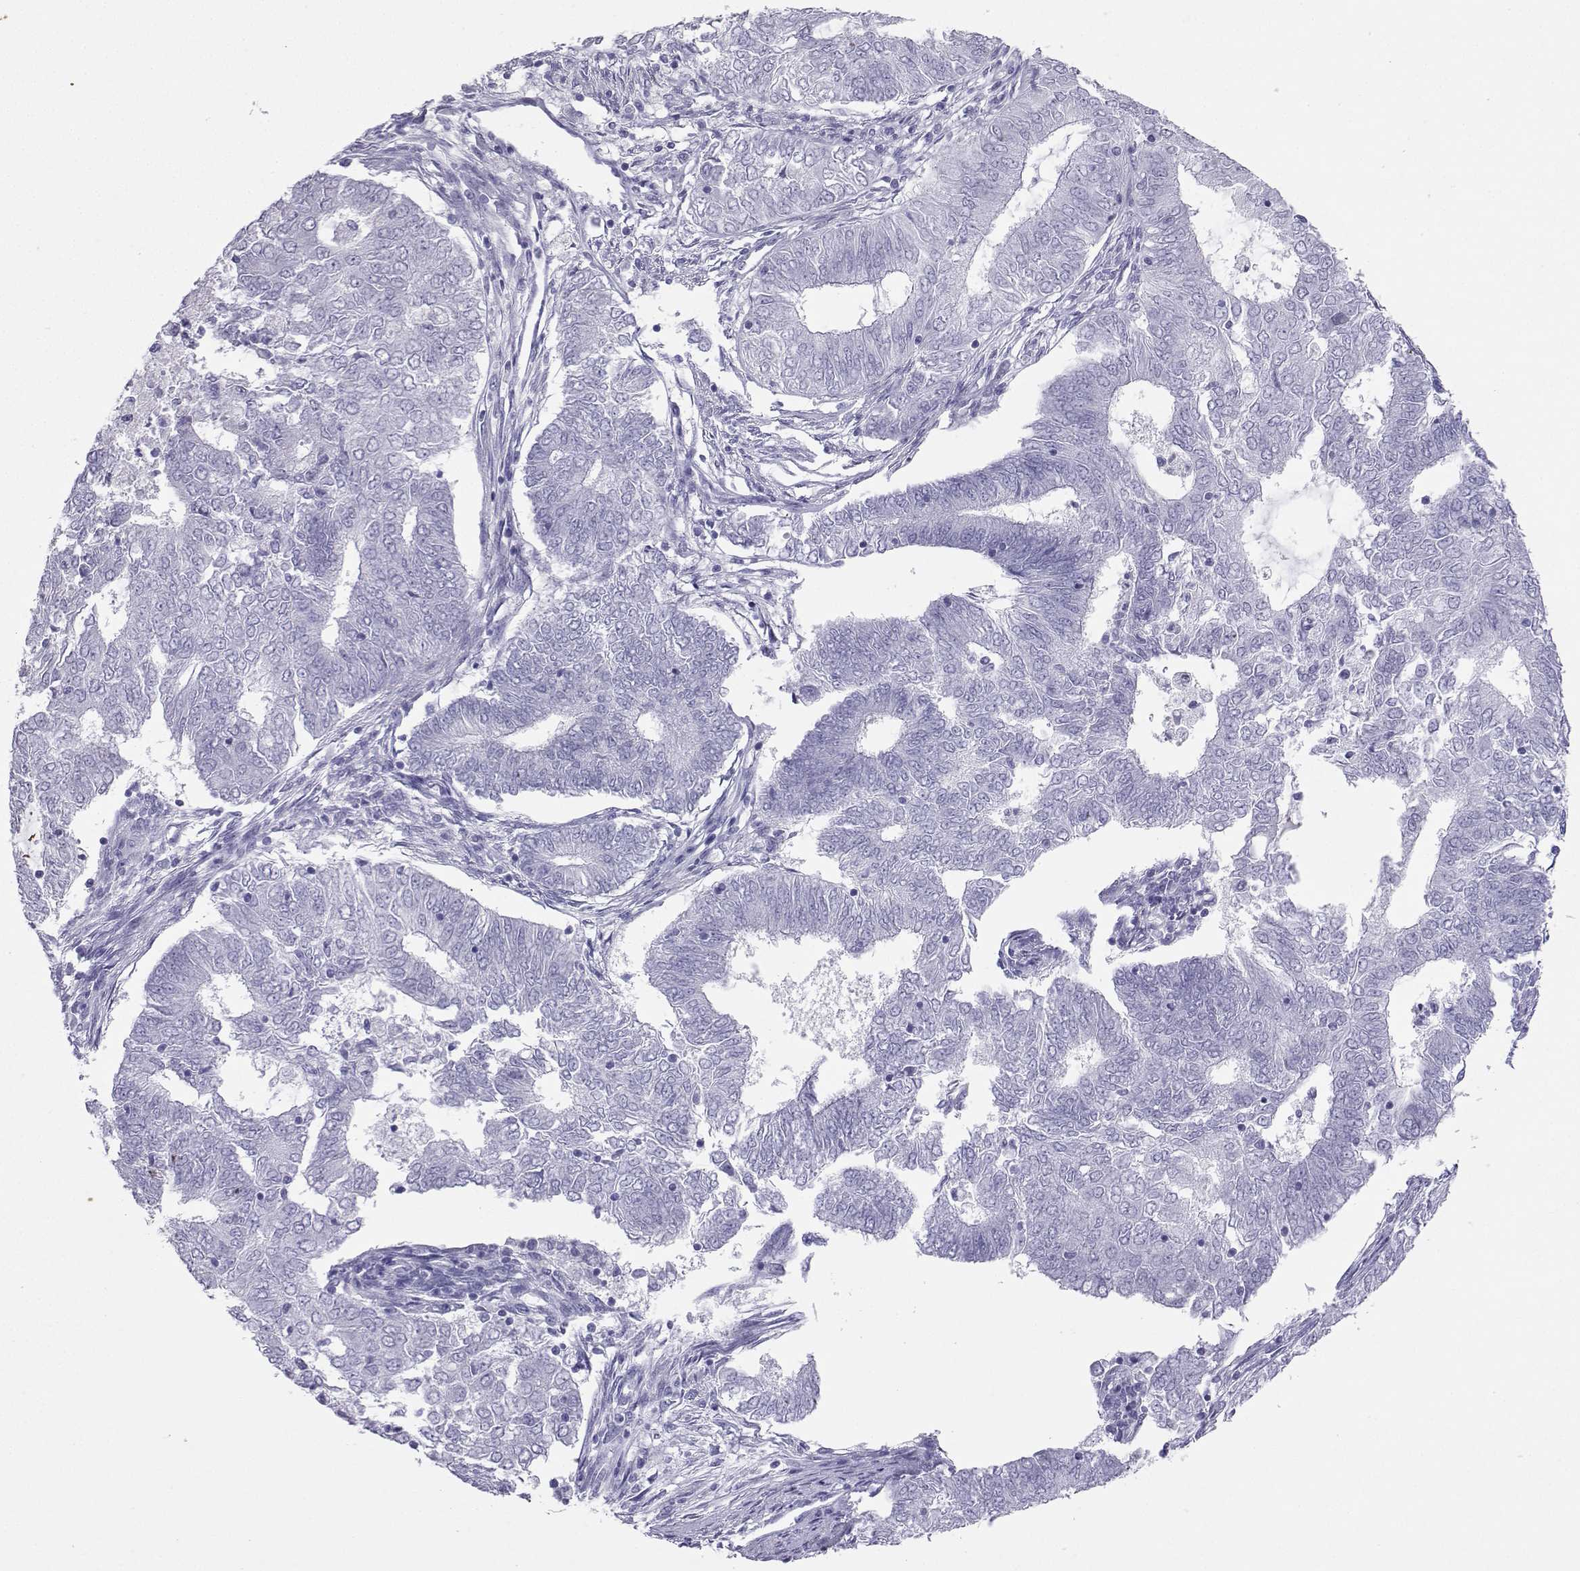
{"staining": {"intensity": "negative", "quantity": "none", "location": "none"}, "tissue": "endometrial cancer", "cell_type": "Tumor cells", "image_type": "cancer", "snomed": [{"axis": "morphology", "description": "Adenocarcinoma, NOS"}, {"axis": "topography", "description": "Endometrium"}], "caption": "A photomicrograph of human endometrial cancer is negative for staining in tumor cells. Brightfield microscopy of IHC stained with DAB (brown) and hematoxylin (blue), captured at high magnification.", "gene": "LORICRIN", "patient": {"sex": "female", "age": 62}}